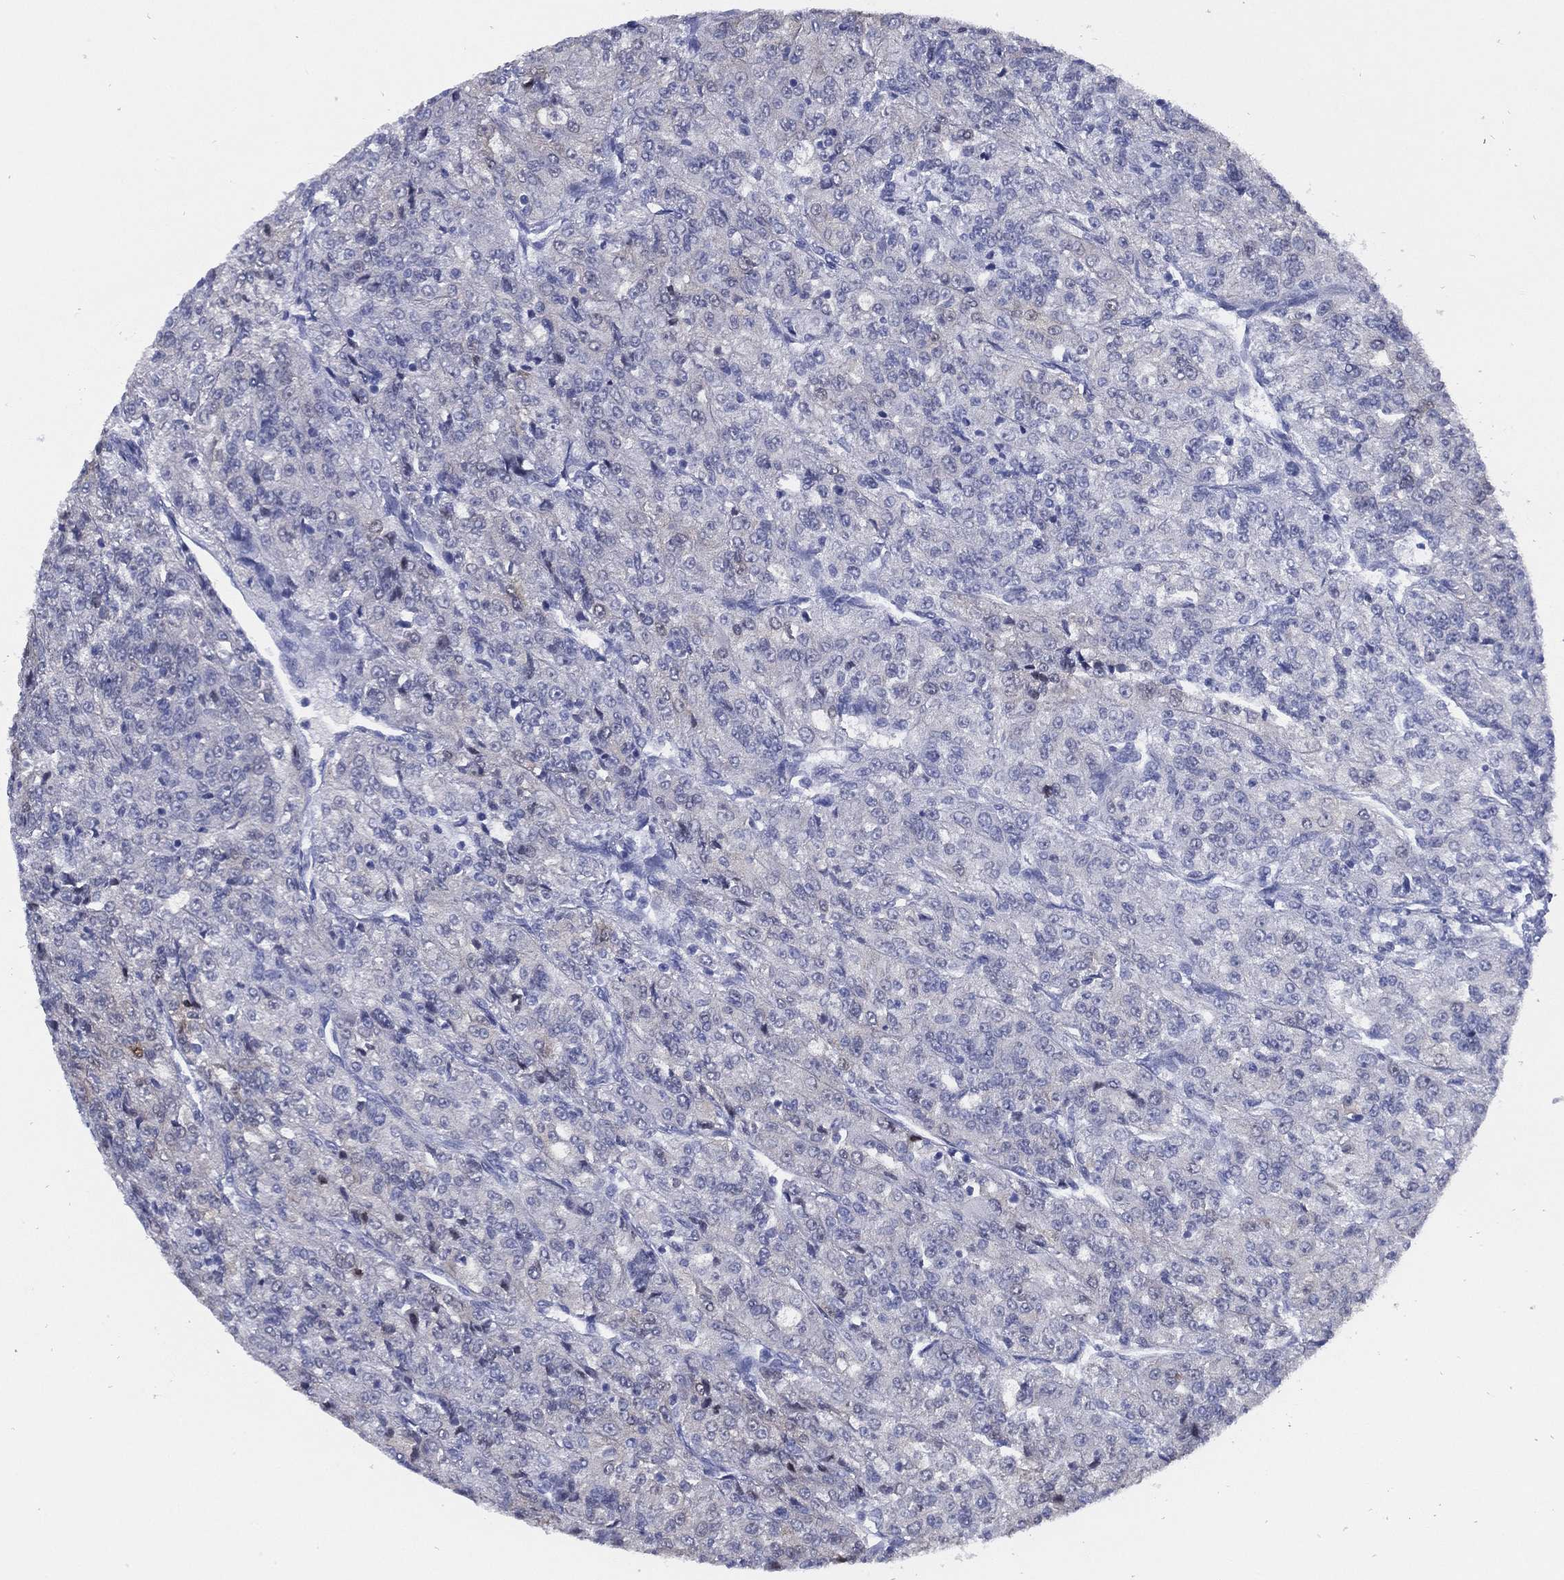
{"staining": {"intensity": "negative", "quantity": "none", "location": "none"}, "tissue": "renal cancer", "cell_type": "Tumor cells", "image_type": "cancer", "snomed": [{"axis": "morphology", "description": "Adenocarcinoma, NOS"}, {"axis": "topography", "description": "Kidney"}], "caption": "Immunohistochemical staining of human renal adenocarcinoma displays no significant expression in tumor cells.", "gene": "TMEM252", "patient": {"sex": "female", "age": 63}}